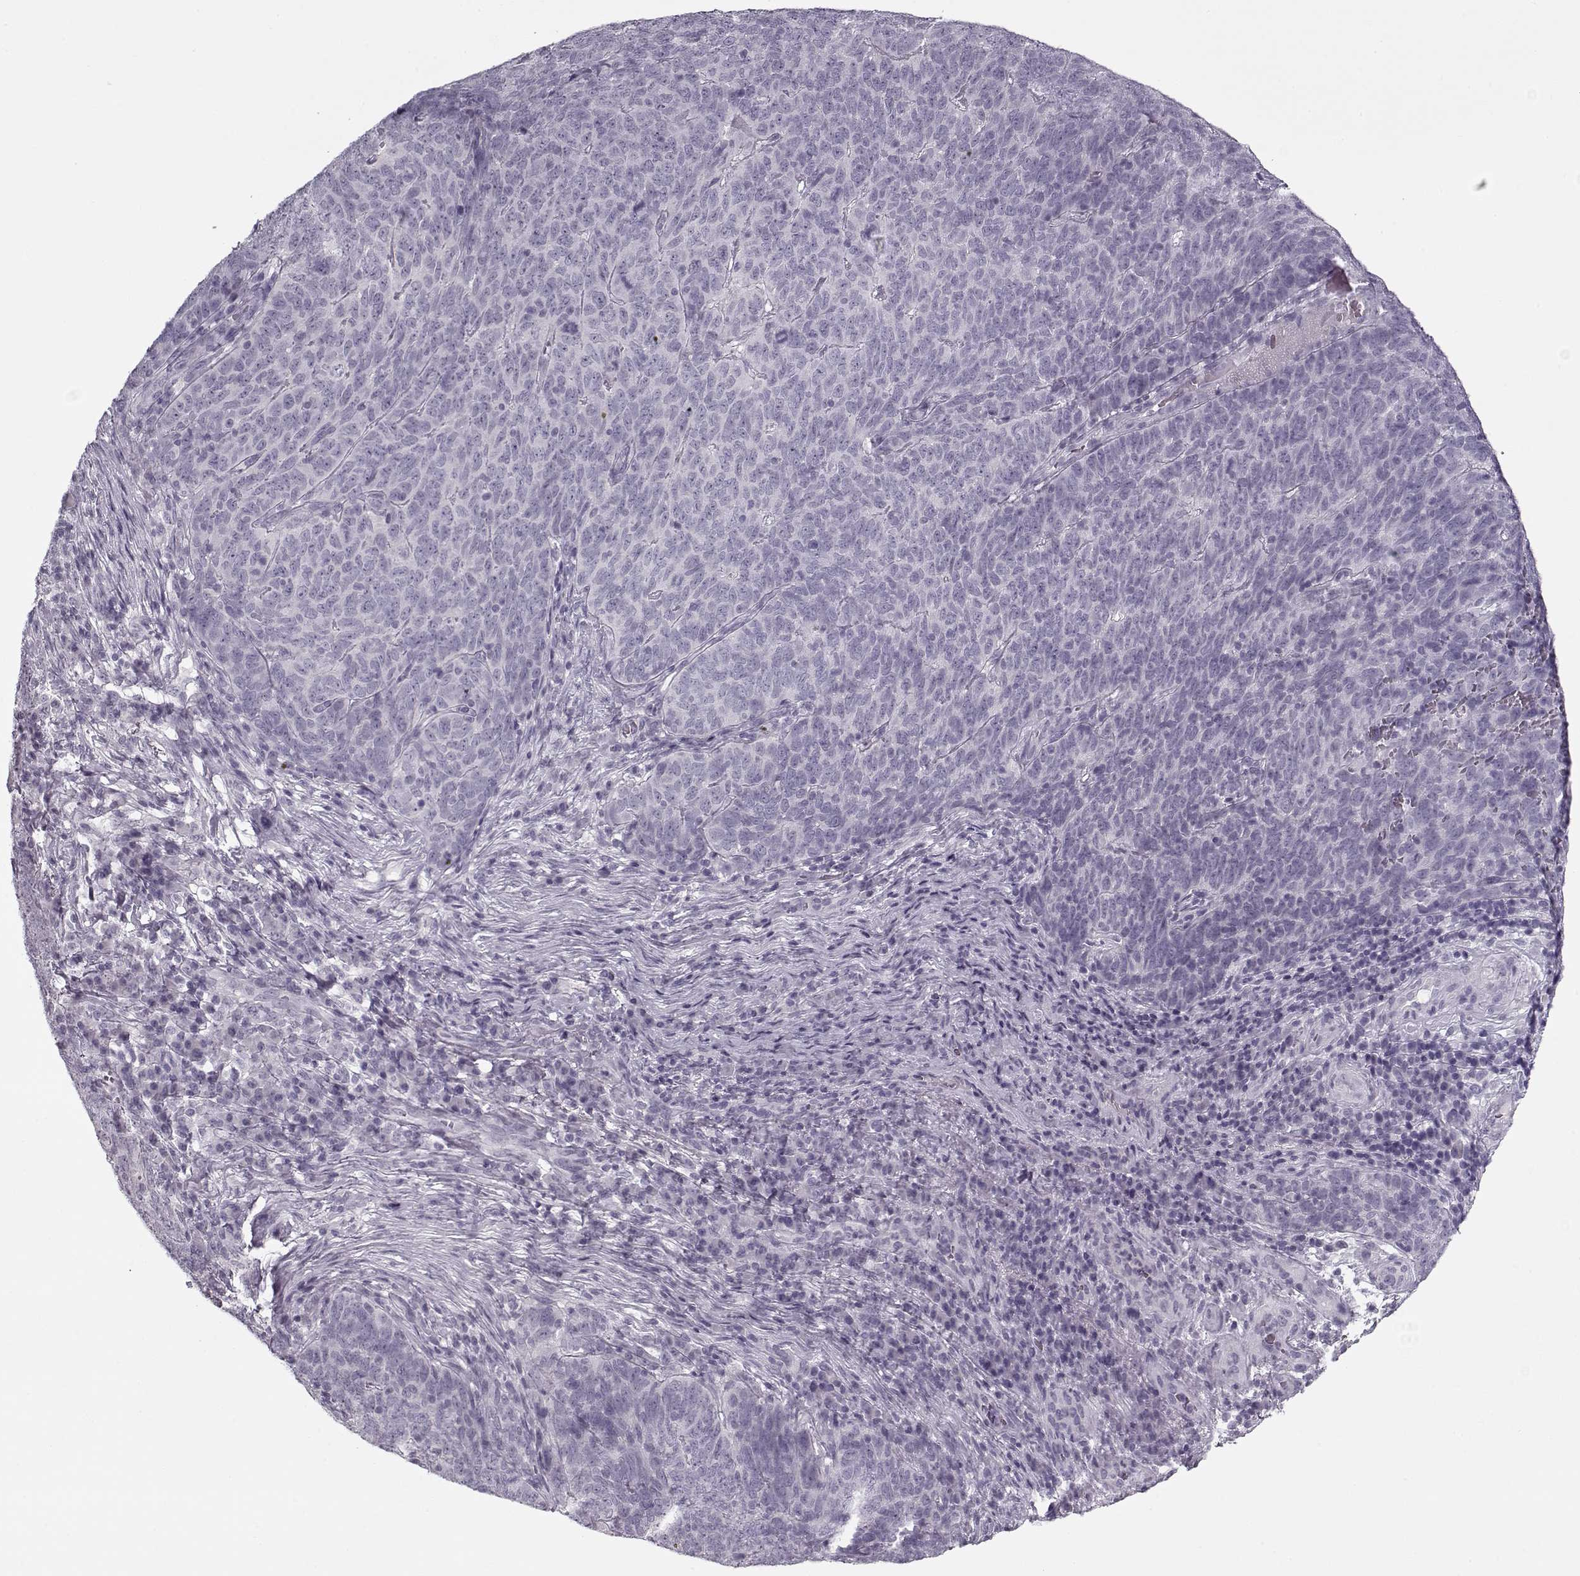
{"staining": {"intensity": "negative", "quantity": "none", "location": "none"}, "tissue": "skin cancer", "cell_type": "Tumor cells", "image_type": "cancer", "snomed": [{"axis": "morphology", "description": "Squamous cell carcinoma, NOS"}, {"axis": "topography", "description": "Skin"}, {"axis": "topography", "description": "Anal"}], "caption": "Histopathology image shows no significant protein staining in tumor cells of skin squamous cell carcinoma.", "gene": "PNMT", "patient": {"sex": "female", "age": 51}}